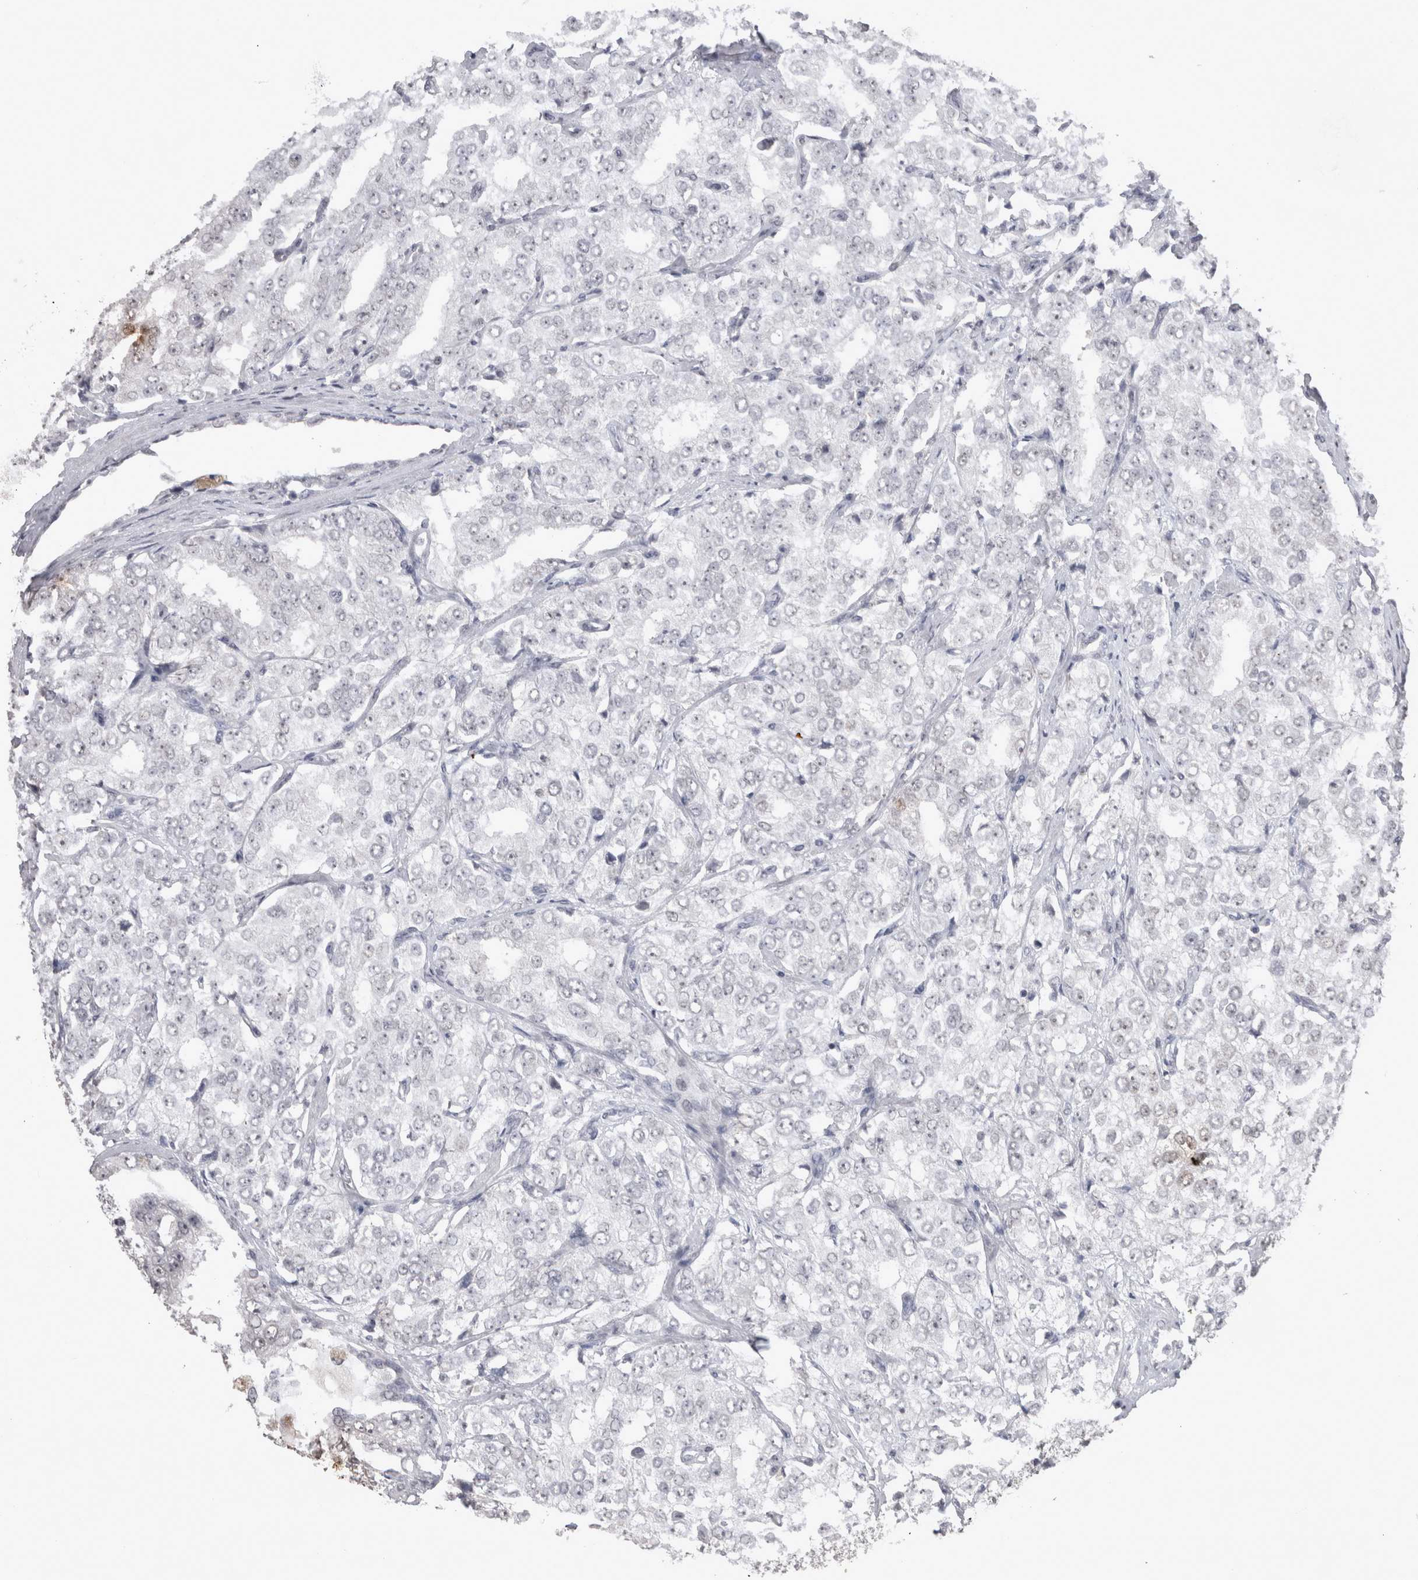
{"staining": {"intensity": "weak", "quantity": "<25%", "location": "nuclear"}, "tissue": "prostate cancer", "cell_type": "Tumor cells", "image_type": "cancer", "snomed": [{"axis": "morphology", "description": "Adenocarcinoma, High grade"}, {"axis": "topography", "description": "Prostate"}], "caption": "There is no significant expression in tumor cells of prostate cancer.", "gene": "DDX4", "patient": {"sex": "male", "age": 58}}